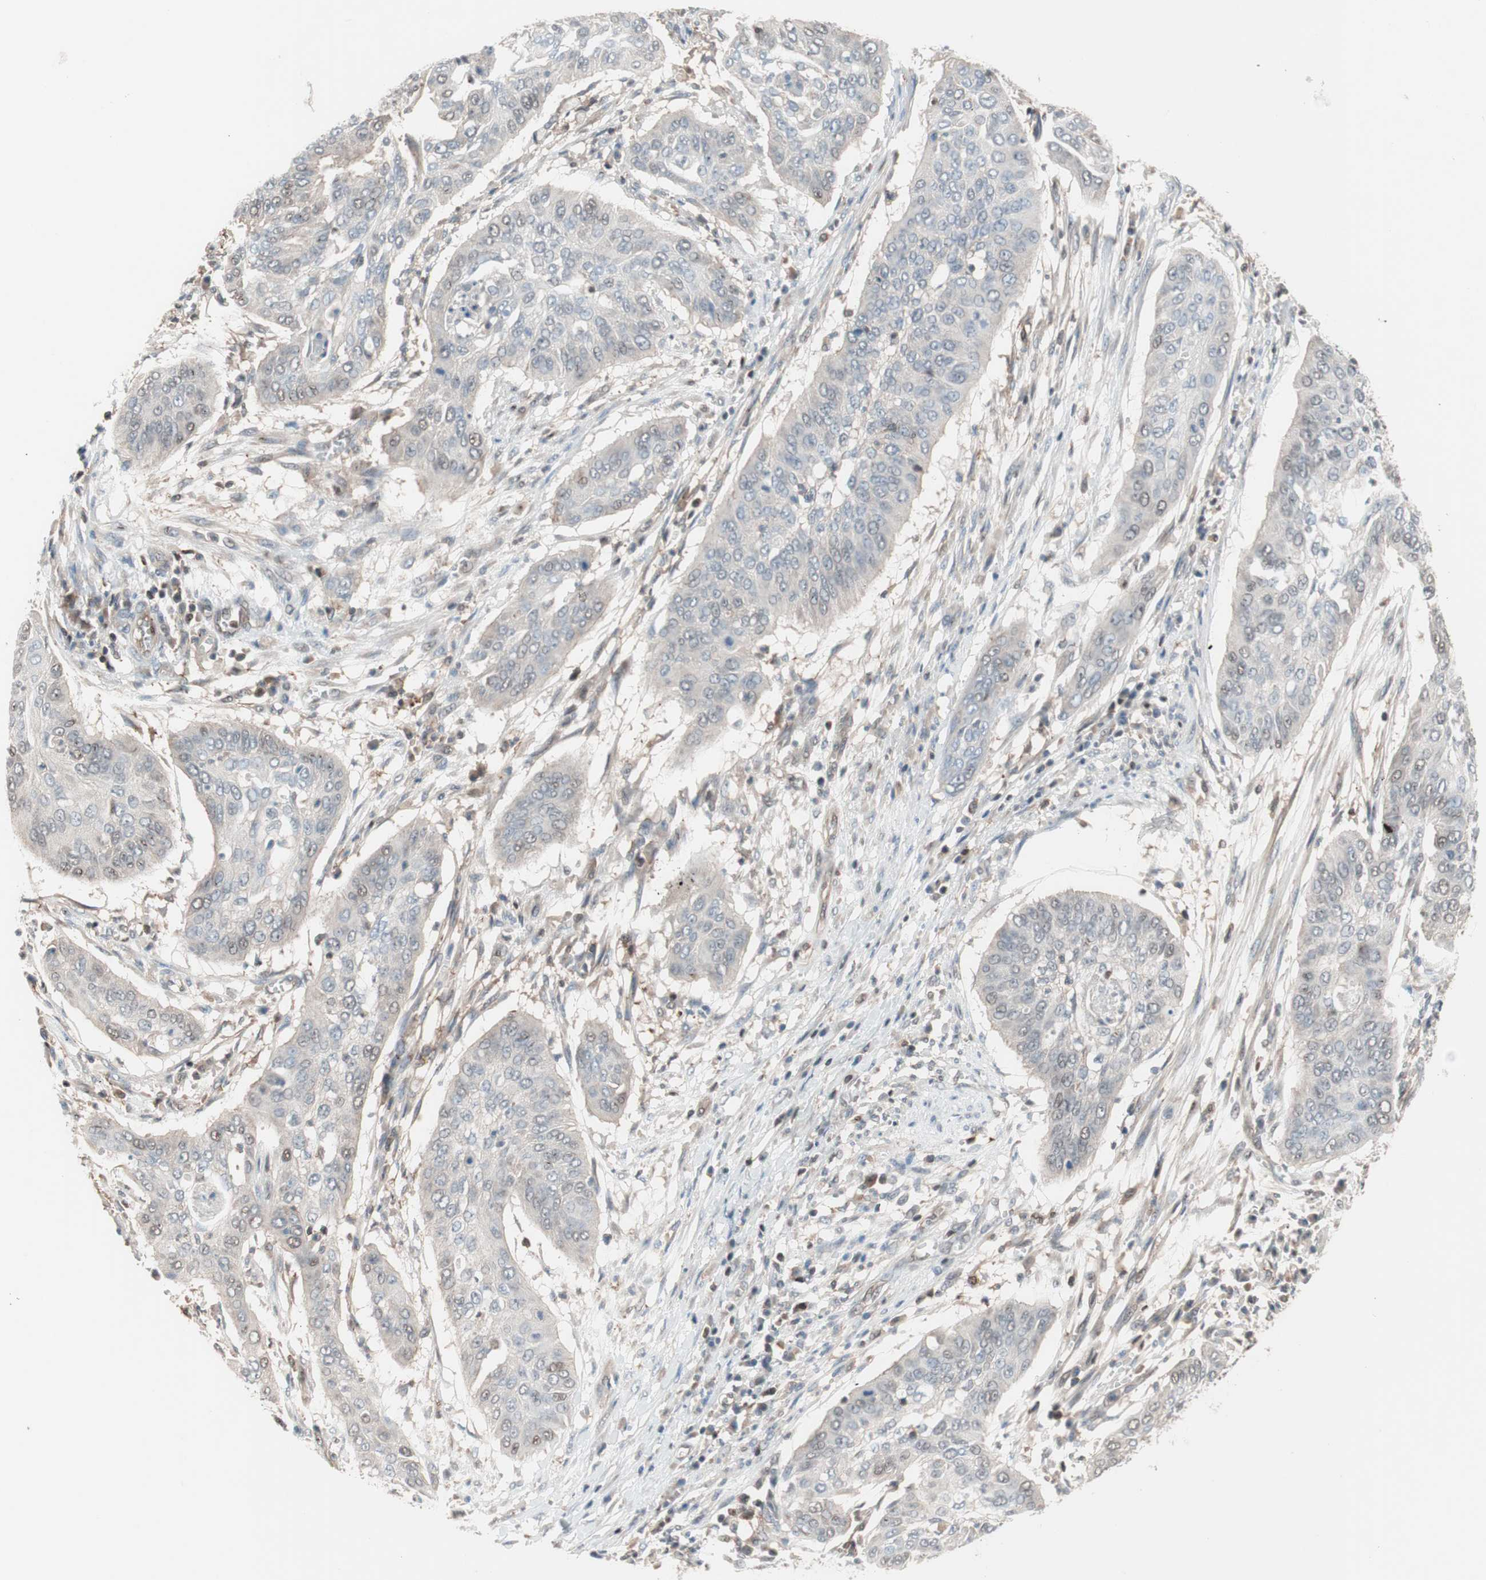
{"staining": {"intensity": "negative", "quantity": "none", "location": "none"}, "tissue": "cervical cancer", "cell_type": "Tumor cells", "image_type": "cancer", "snomed": [{"axis": "morphology", "description": "Squamous cell carcinoma, NOS"}, {"axis": "topography", "description": "Cervix"}], "caption": "Cervical cancer (squamous cell carcinoma) stained for a protein using immunohistochemistry (IHC) shows no expression tumor cells.", "gene": "GALT", "patient": {"sex": "female", "age": 39}}